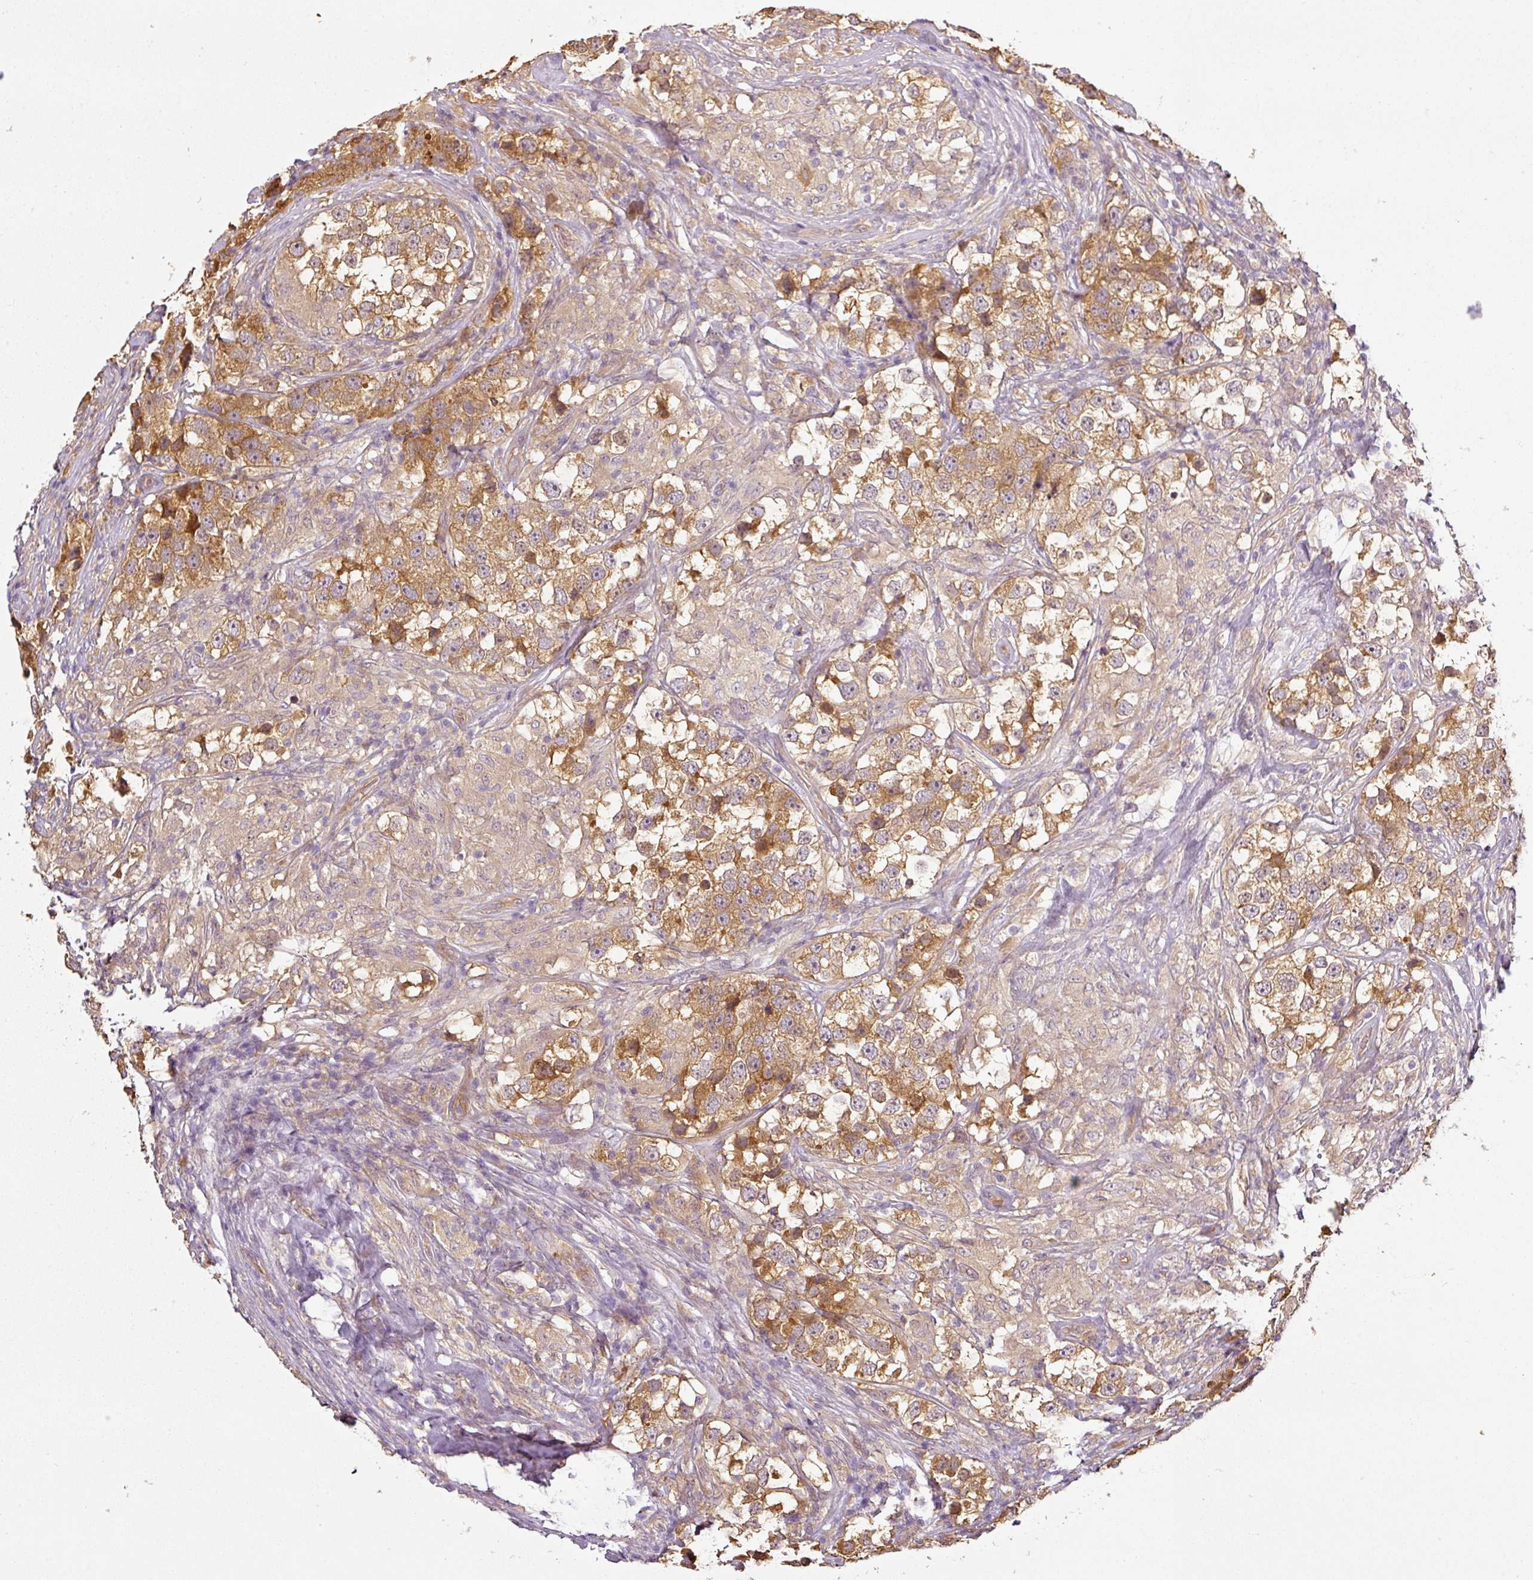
{"staining": {"intensity": "moderate", "quantity": ">75%", "location": "cytoplasmic/membranous"}, "tissue": "testis cancer", "cell_type": "Tumor cells", "image_type": "cancer", "snomed": [{"axis": "morphology", "description": "Seminoma, NOS"}, {"axis": "topography", "description": "Testis"}], "caption": "Immunohistochemical staining of human seminoma (testis) exhibits moderate cytoplasmic/membranous protein expression in approximately >75% of tumor cells.", "gene": "ANKRD18A", "patient": {"sex": "male", "age": 46}}